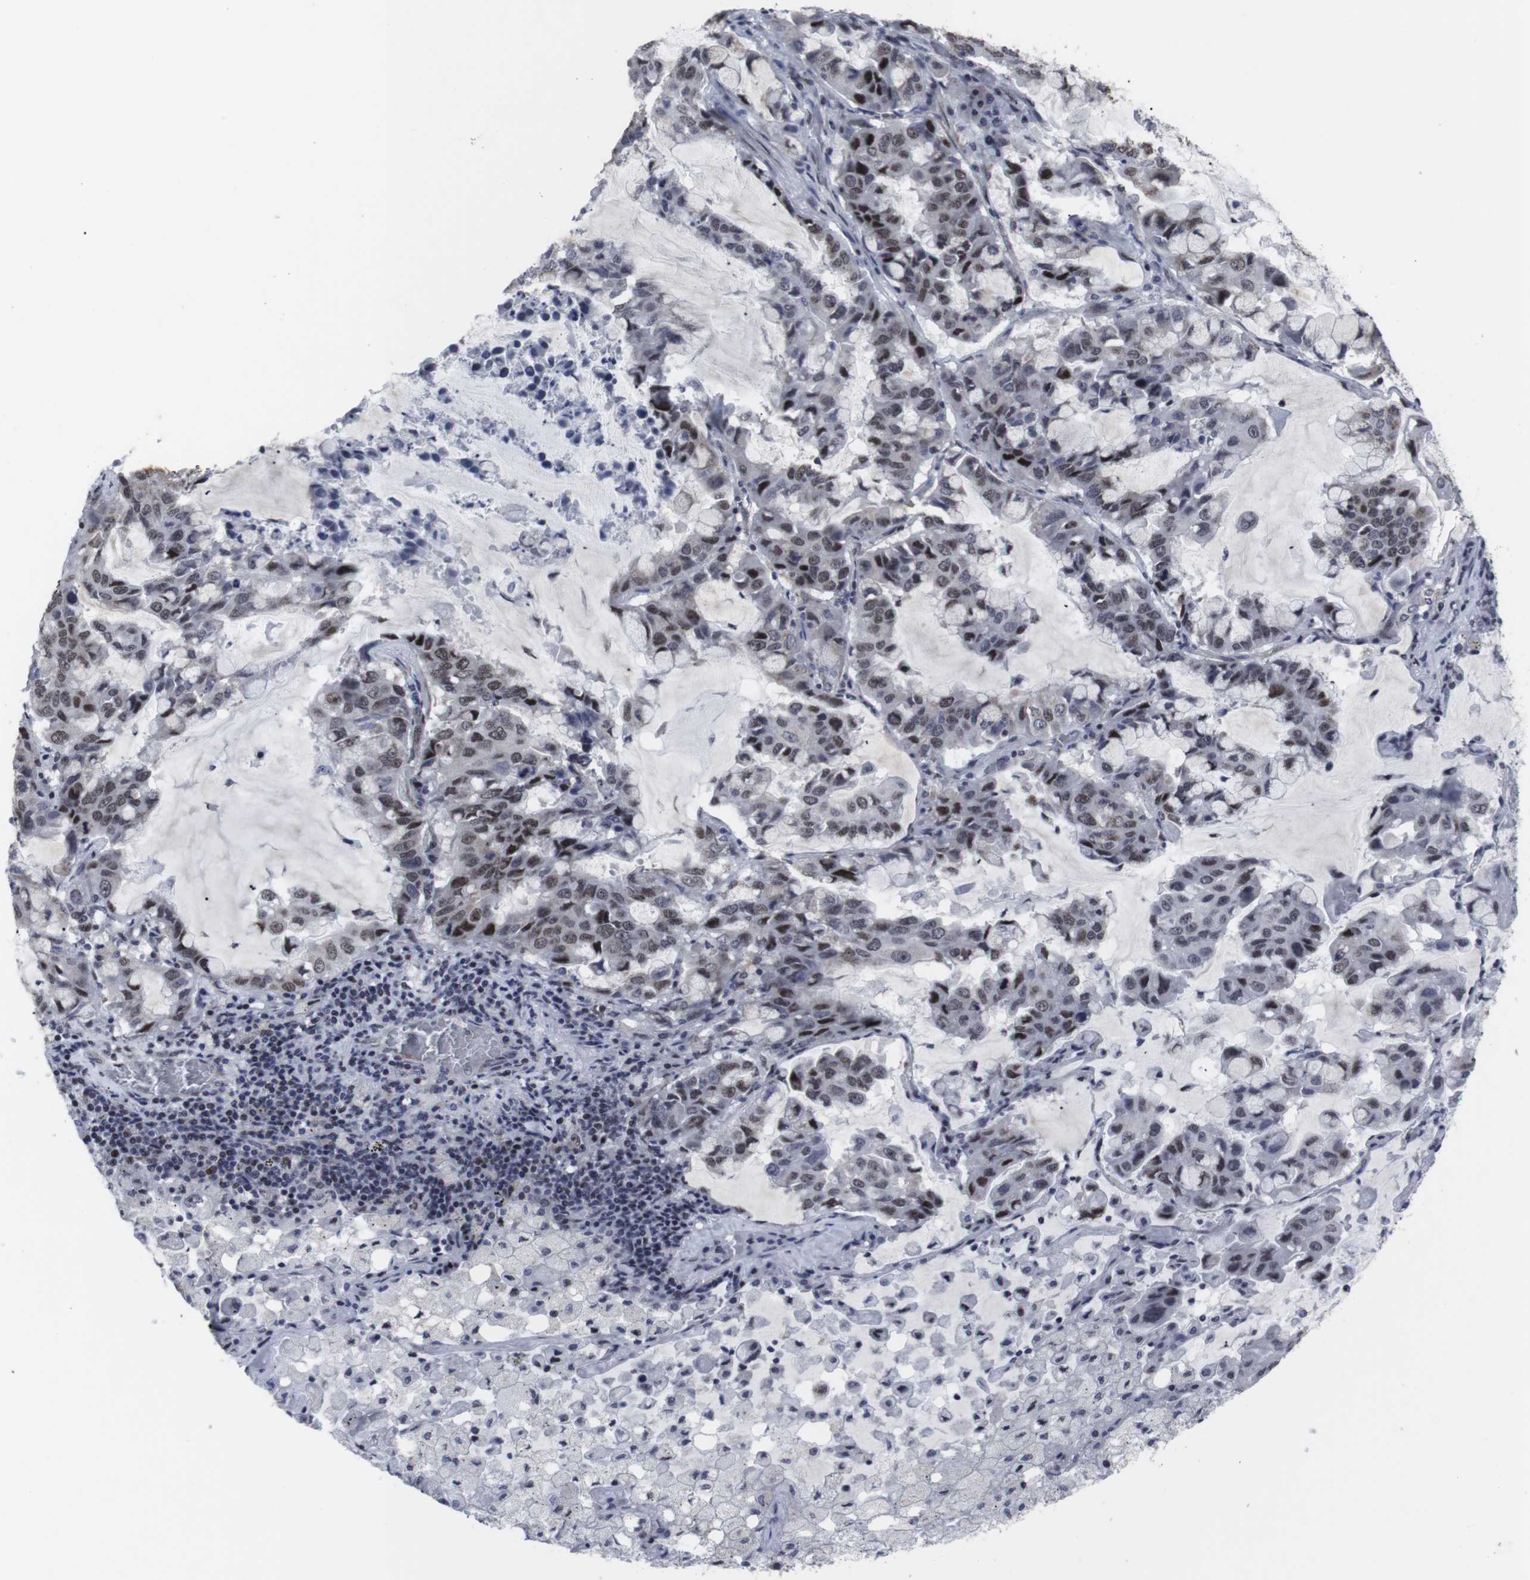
{"staining": {"intensity": "weak", "quantity": "25%-75%", "location": "nuclear"}, "tissue": "lung cancer", "cell_type": "Tumor cells", "image_type": "cancer", "snomed": [{"axis": "morphology", "description": "Adenocarcinoma, NOS"}, {"axis": "topography", "description": "Lung"}], "caption": "Lung cancer stained with DAB immunohistochemistry (IHC) shows low levels of weak nuclear positivity in approximately 25%-75% of tumor cells.", "gene": "MLH1", "patient": {"sex": "male", "age": 64}}